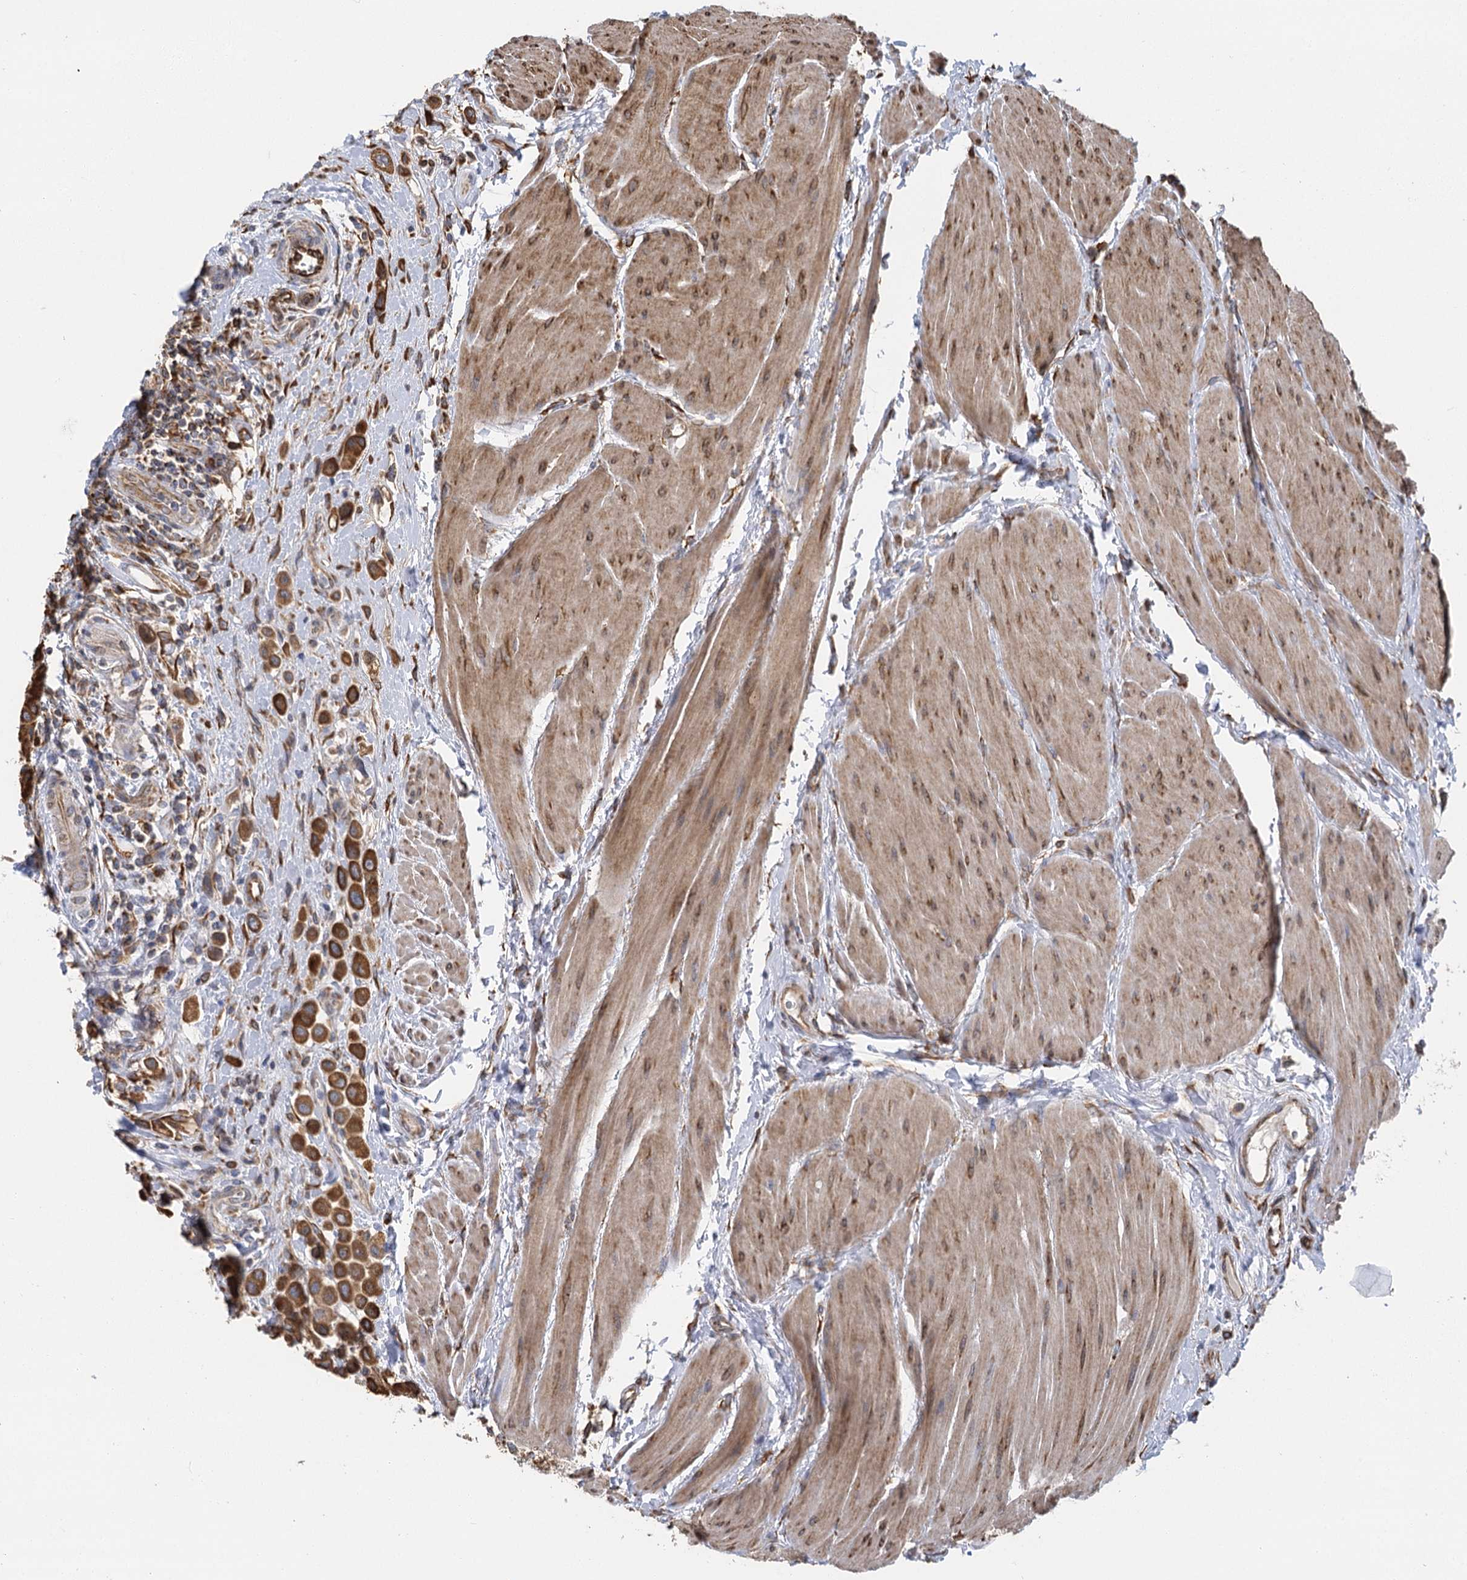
{"staining": {"intensity": "strong", "quantity": ">75%", "location": "cytoplasmic/membranous"}, "tissue": "urothelial cancer", "cell_type": "Tumor cells", "image_type": "cancer", "snomed": [{"axis": "morphology", "description": "Urothelial carcinoma, High grade"}, {"axis": "topography", "description": "Urinary bladder"}], "caption": "An IHC histopathology image of tumor tissue is shown. Protein staining in brown shows strong cytoplasmic/membranous positivity in urothelial cancer within tumor cells.", "gene": "IL11RA", "patient": {"sex": "male", "age": 50}}